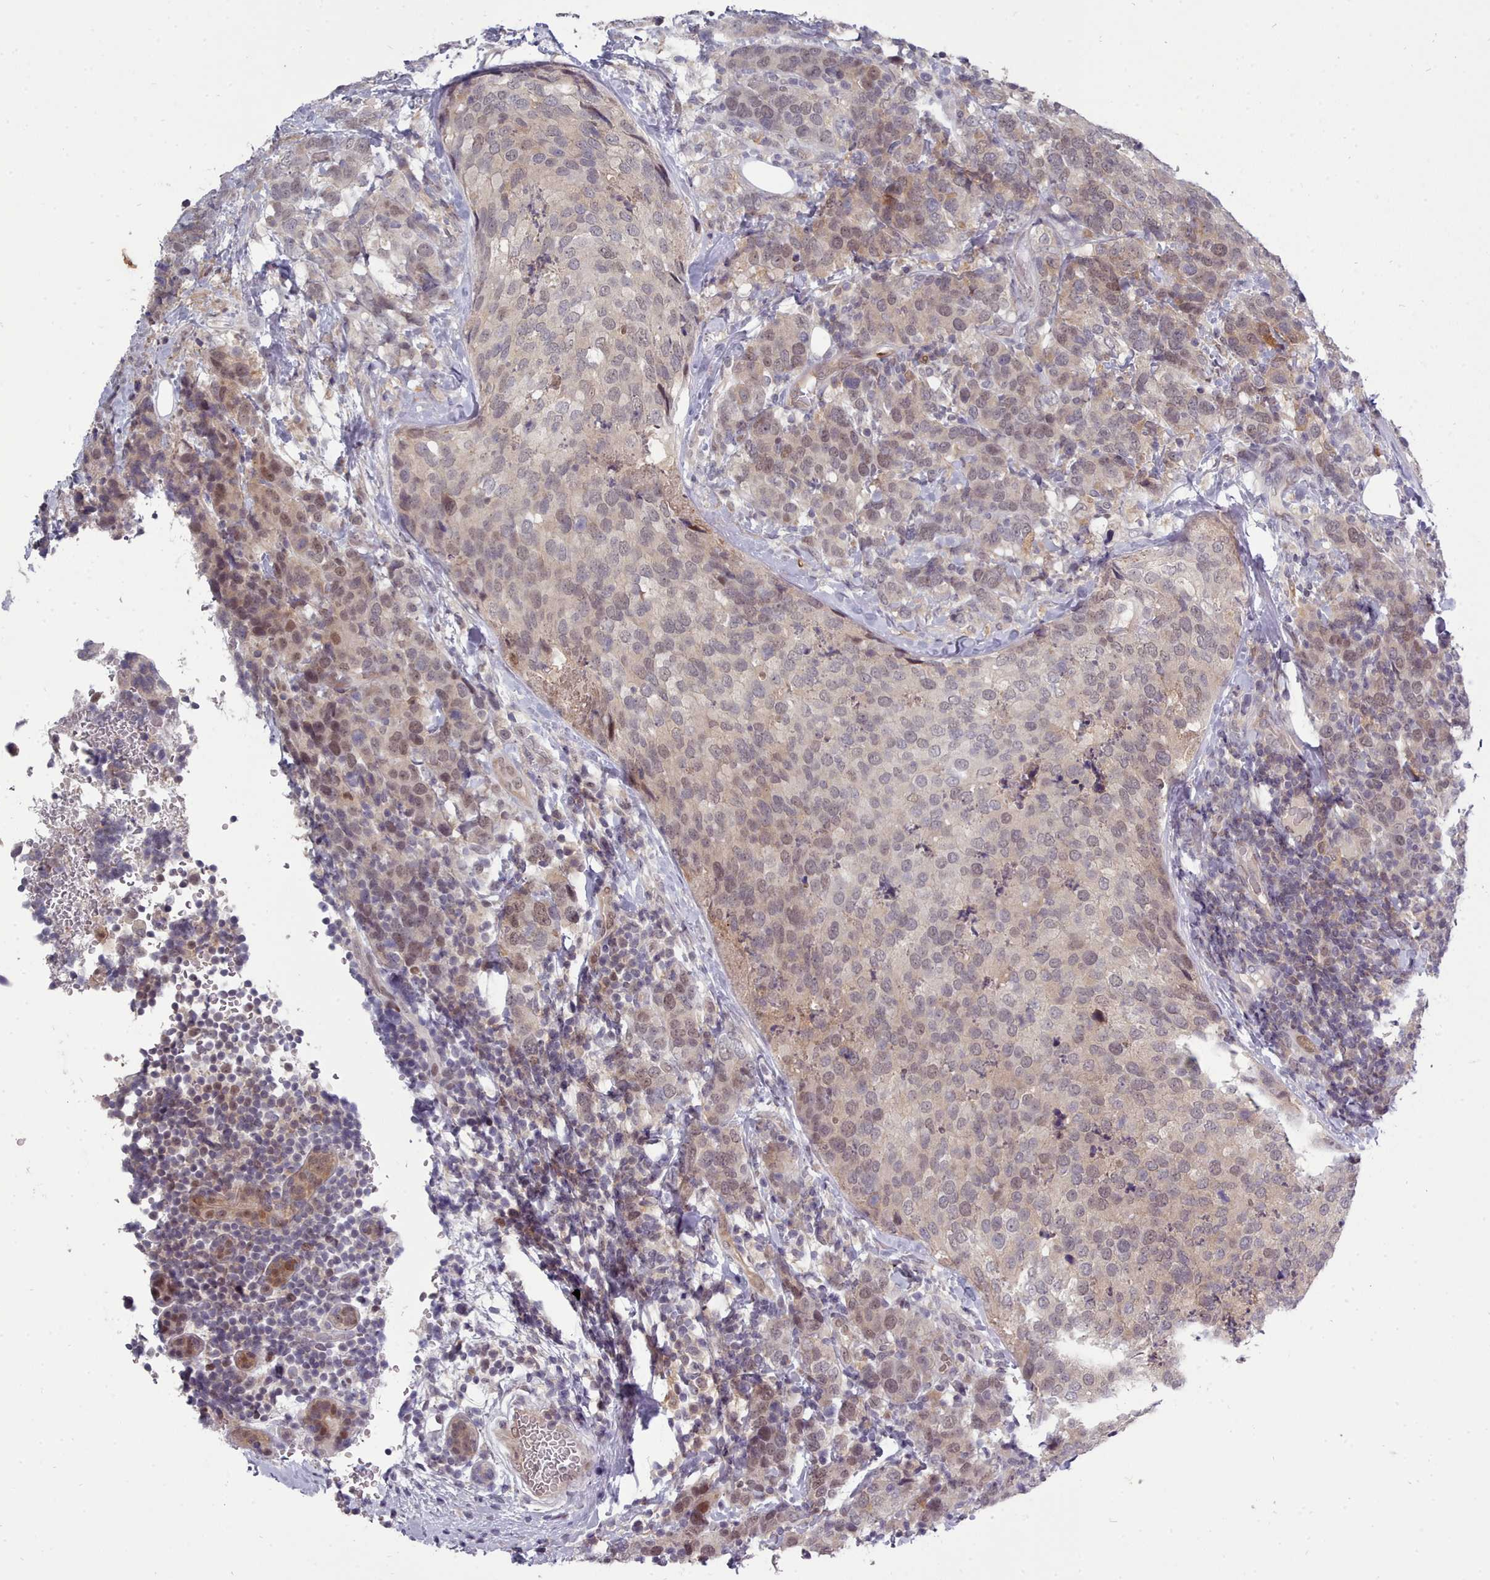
{"staining": {"intensity": "weak", "quantity": "<25%", "location": "cytoplasmic/membranous,nuclear"}, "tissue": "breast cancer", "cell_type": "Tumor cells", "image_type": "cancer", "snomed": [{"axis": "morphology", "description": "Lobular carcinoma"}, {"axis": "topography", "description": "Breast"}], "caption": "Tumor cells are negative for brown protein staining in breast cancer (lobular carcinoma).", "gene": "GINS1", "patient": {"sex": "female", "age": 59}}